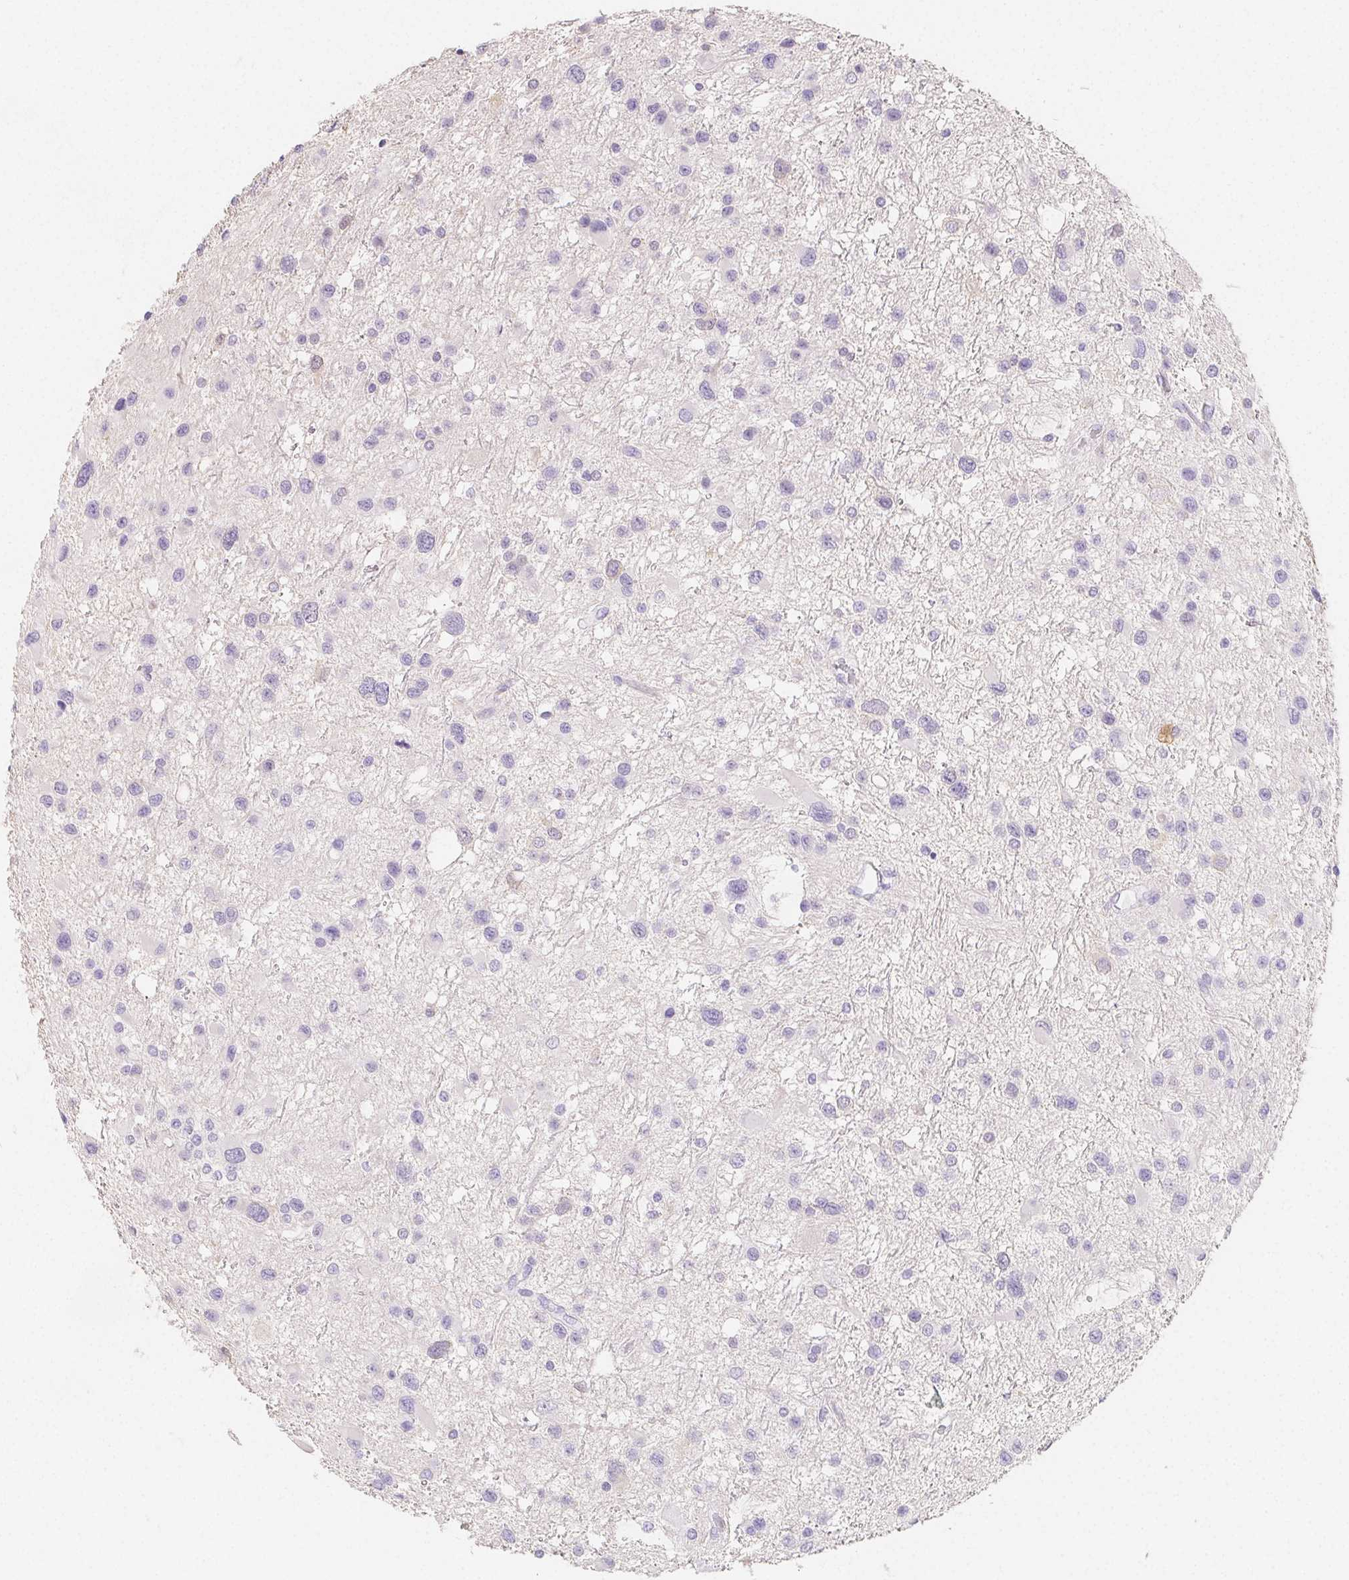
{"staining": {"intensity": "negative", "quantity": "none", "location": "none"}, "tissue": "glioma", "cell_type": "Tumor cells", "image_type": "cancer", "snomed": [{"axis": "morphology", "description": "Glioma, malignant, Low grade"}, {"axis": "topography", "description": "Brain"}], "caption": "This is an immunohistochemistry (IHC) histopathology image of human glioma. There is no positivity in tumor cells.", "gene": "ZBBX", "patient": {"sex": "female", "age": 32}}